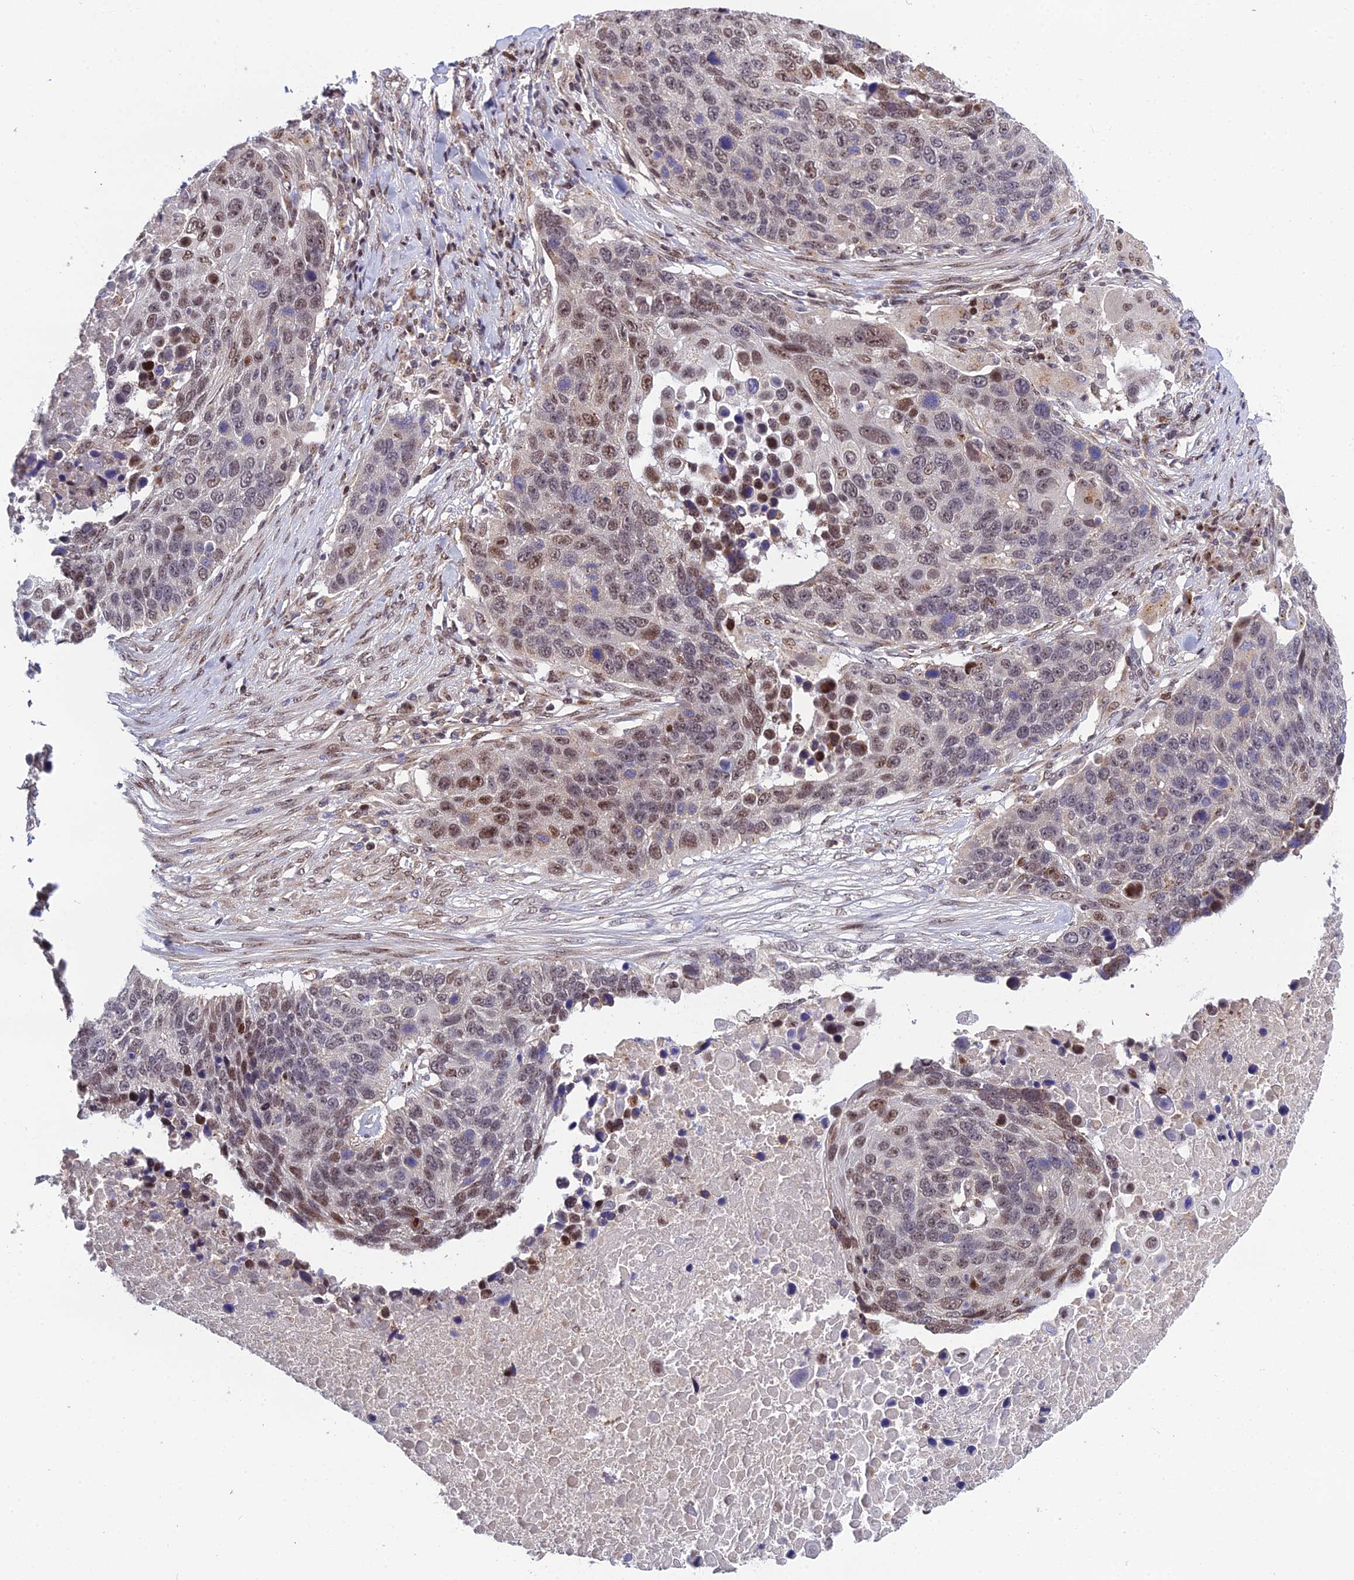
{"staining": {"intensity": "moderate", "quantity": "25%-75%", "location": "nuclear"}, "tissue": "lung cancer", "cell_type": "Tumor cells", "image_type": "cancer", "snomed": [{"axis": "morphology", "description": "Normal tissue, NOS"}, {"axis": "morphology", "description": "Squamous cell carcinoma, NOS"}, {"axis": "topography", "description": "Lymph node"}, {"axis": "topography", "description": "Lung"}], "caption": "Moderate nuclear staining for a protein is identified in approximately 25%-75% of tumor cells of squamous cell carcinoma (lung) using IHC.", "gene": "ARL2", "patient": {"sex": "male", "age": 66}}